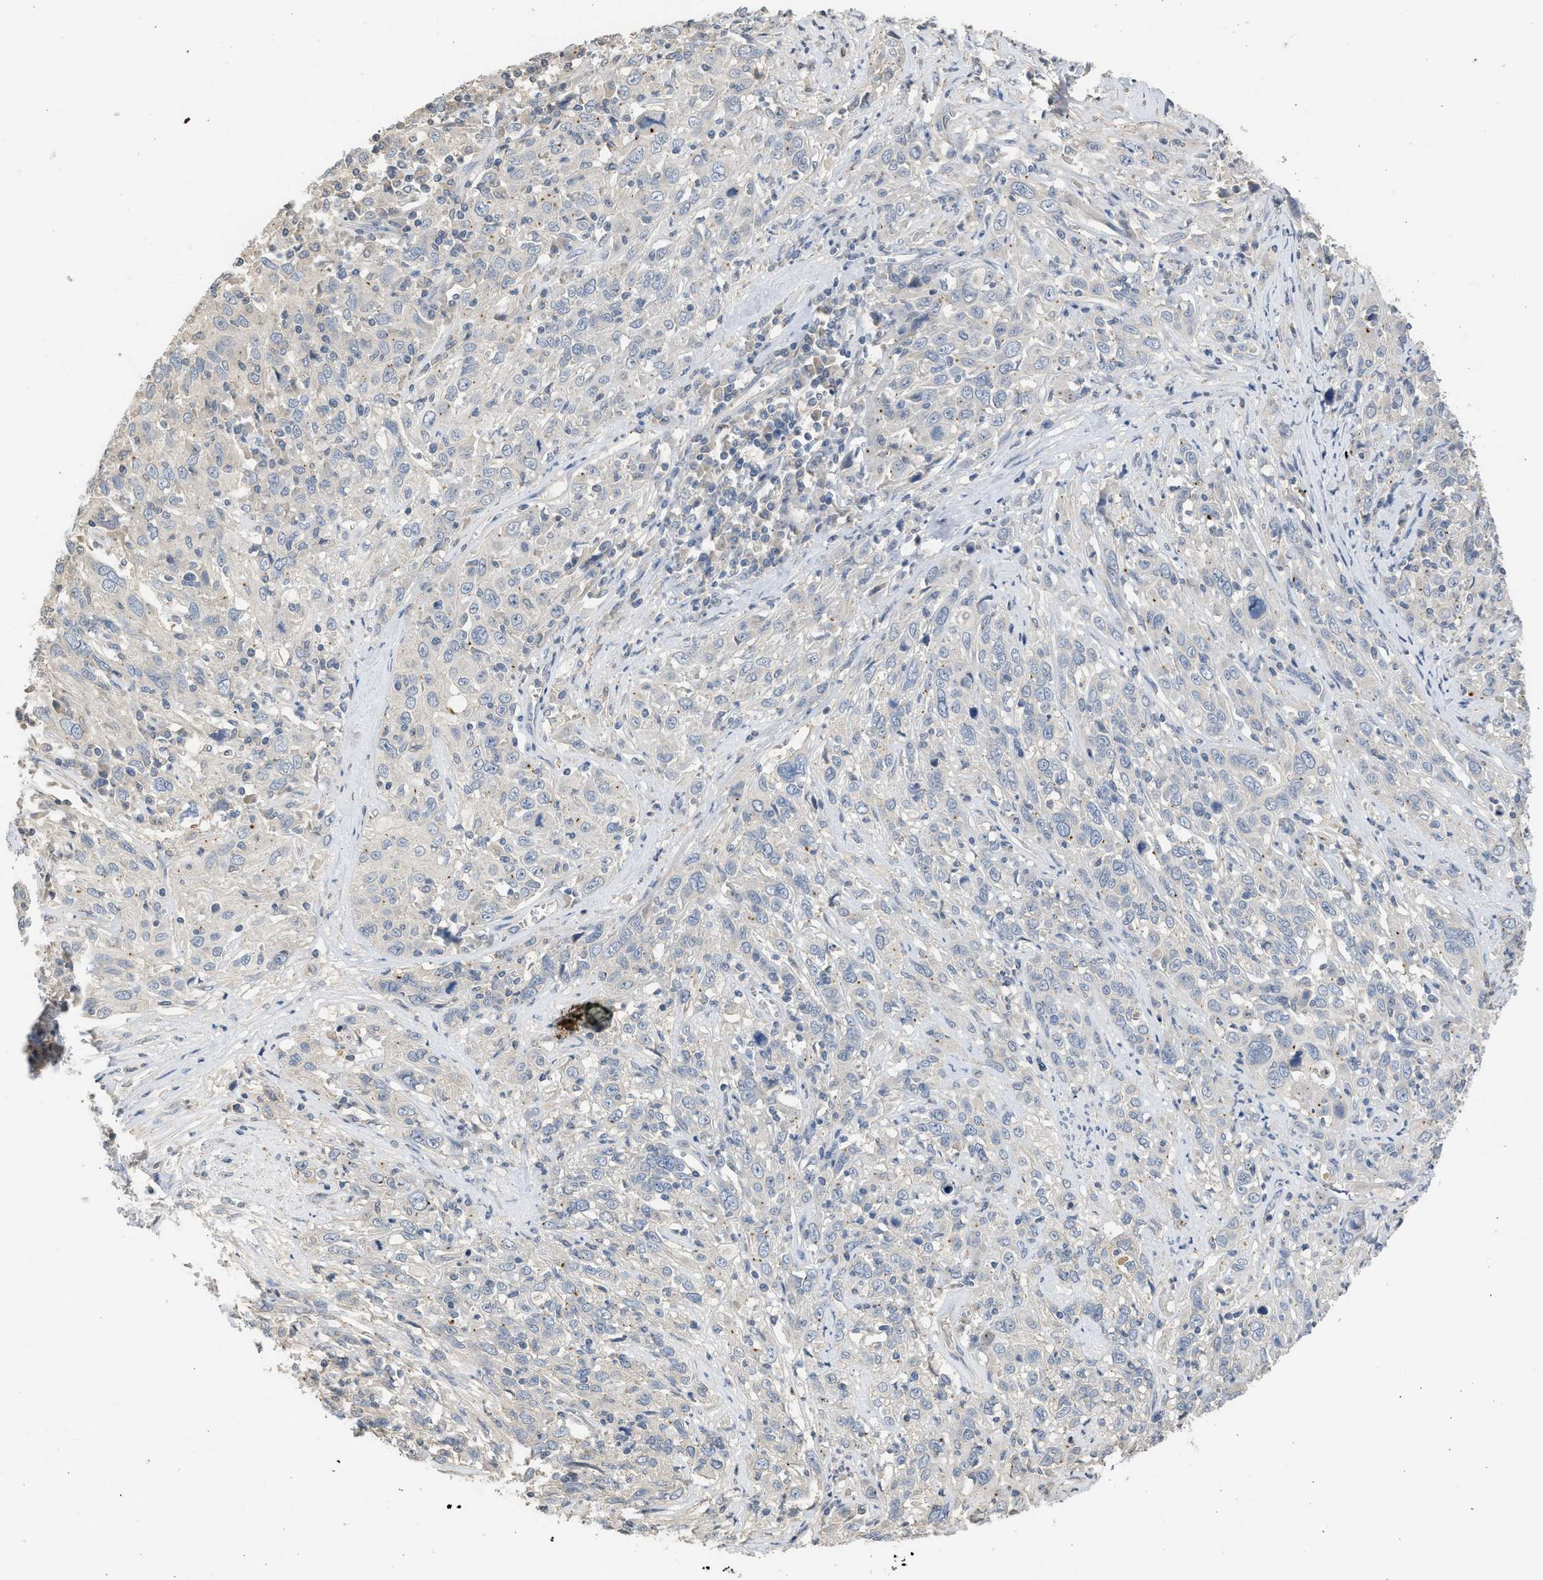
{"staining": {"intensity": "negative", "quantity": "none", "location": "none"}, "tissue": "cervical cancer", "cell_type": "Tumor cells", "image_type": "cancer", "snomed": [{"axis": "morphology", "description": "Squamous cell carcinoma, NOS"}, {"axis": "topography", "description": "Cervix"}], "caption": "DAB (3,3'-diaminobenzidine) immunohistochemical staining of human cervical cancer (squamous cell carcinoma) displays no significant positivity in tumor cells.", "gene": "SULT2A1", "patient": {"sex": "female", "age": 46}}